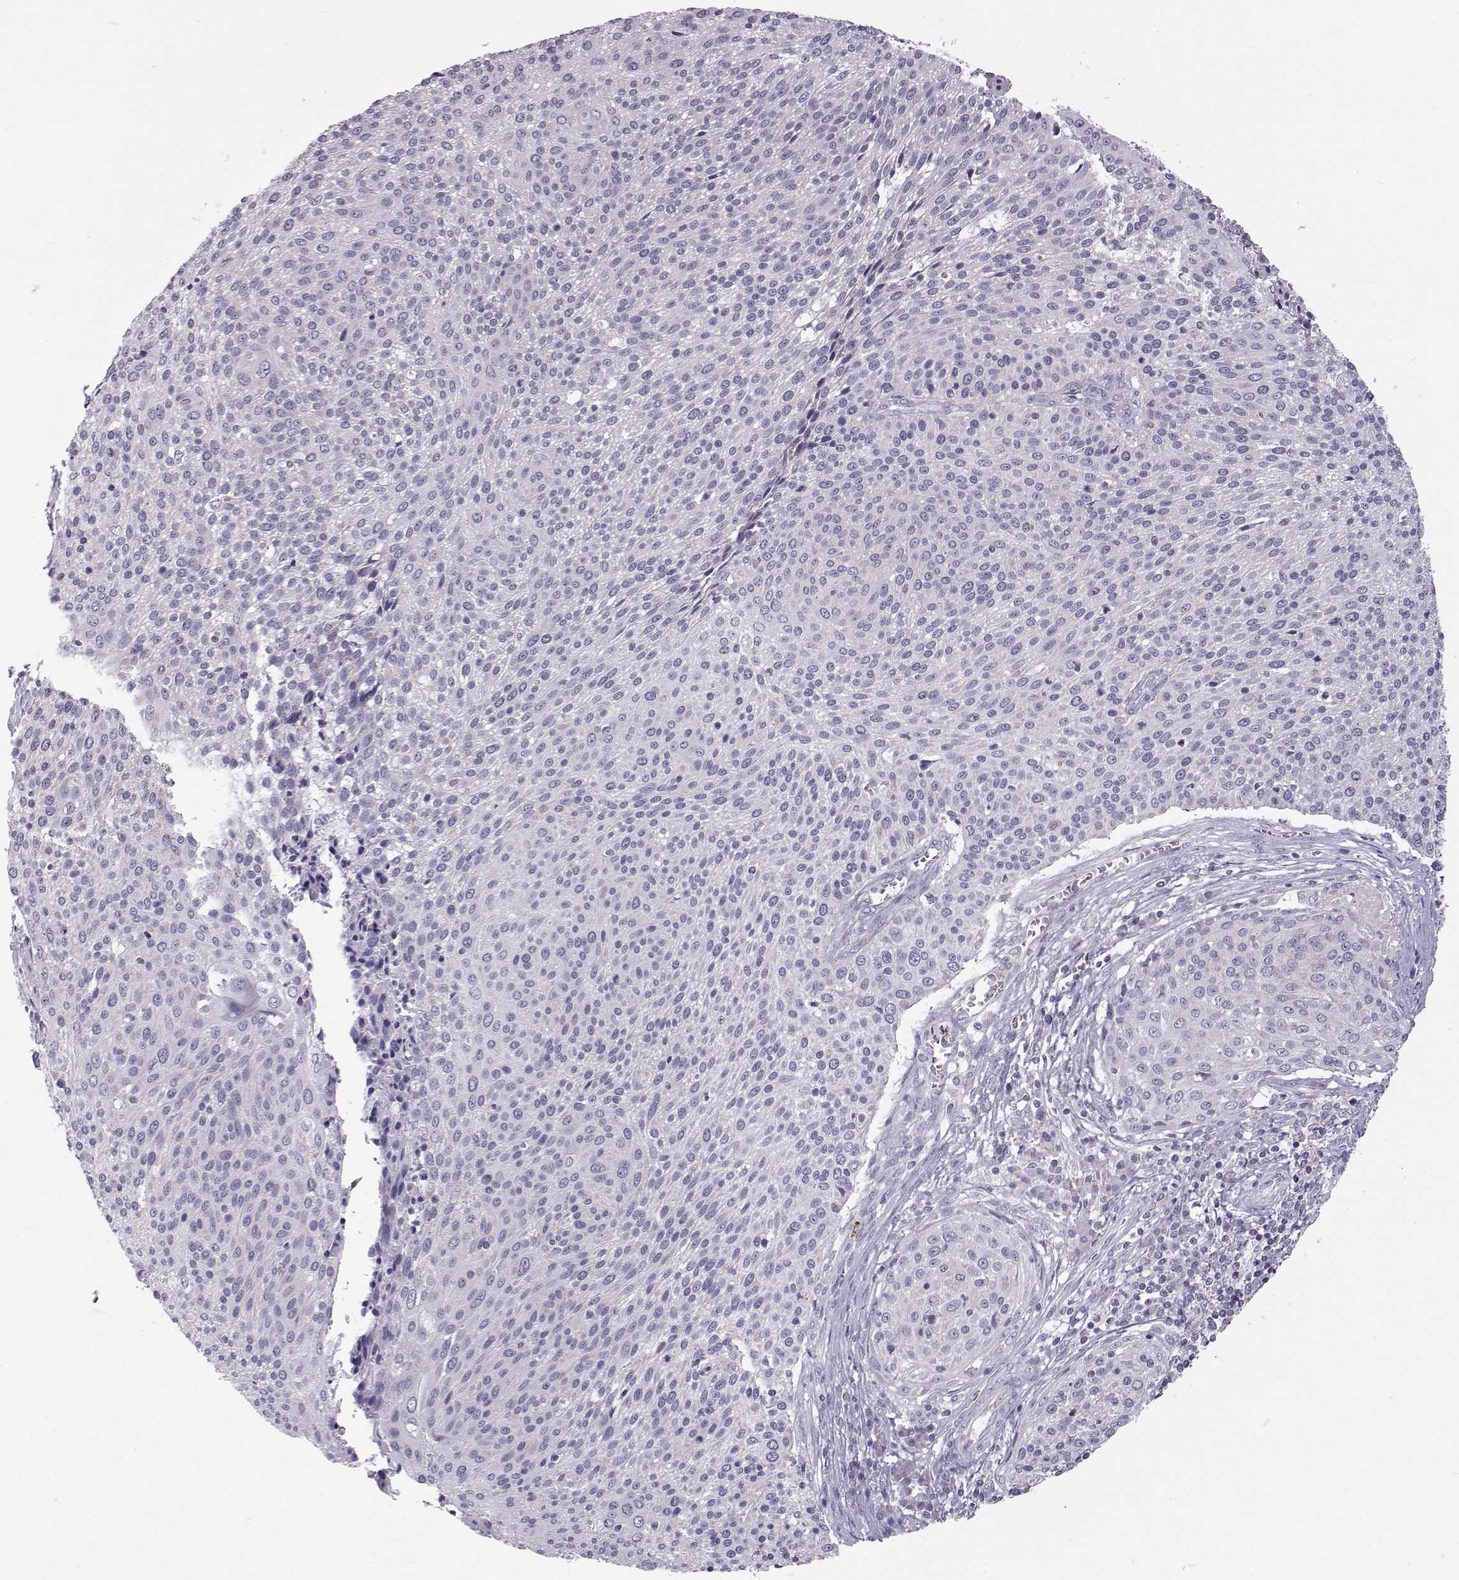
{"staining": {"intensity": "negative", "quantity": "none", "location": "none"}, "tissue": "cervical cancer", "cell_type": "Tumor cells", "image_type": "cancer", "snomed": [{"axis": "morphology", "description": "Squamous cell carcinoma, NOS"}, {"axis": "topography", "description": "Cervix"}], "caption": "Immunohistochemical staining of human cervical cancer shows no significant expression in tumor cells.", "gene": "CLN6", "patient": {"sex": "female", "age": 31}}